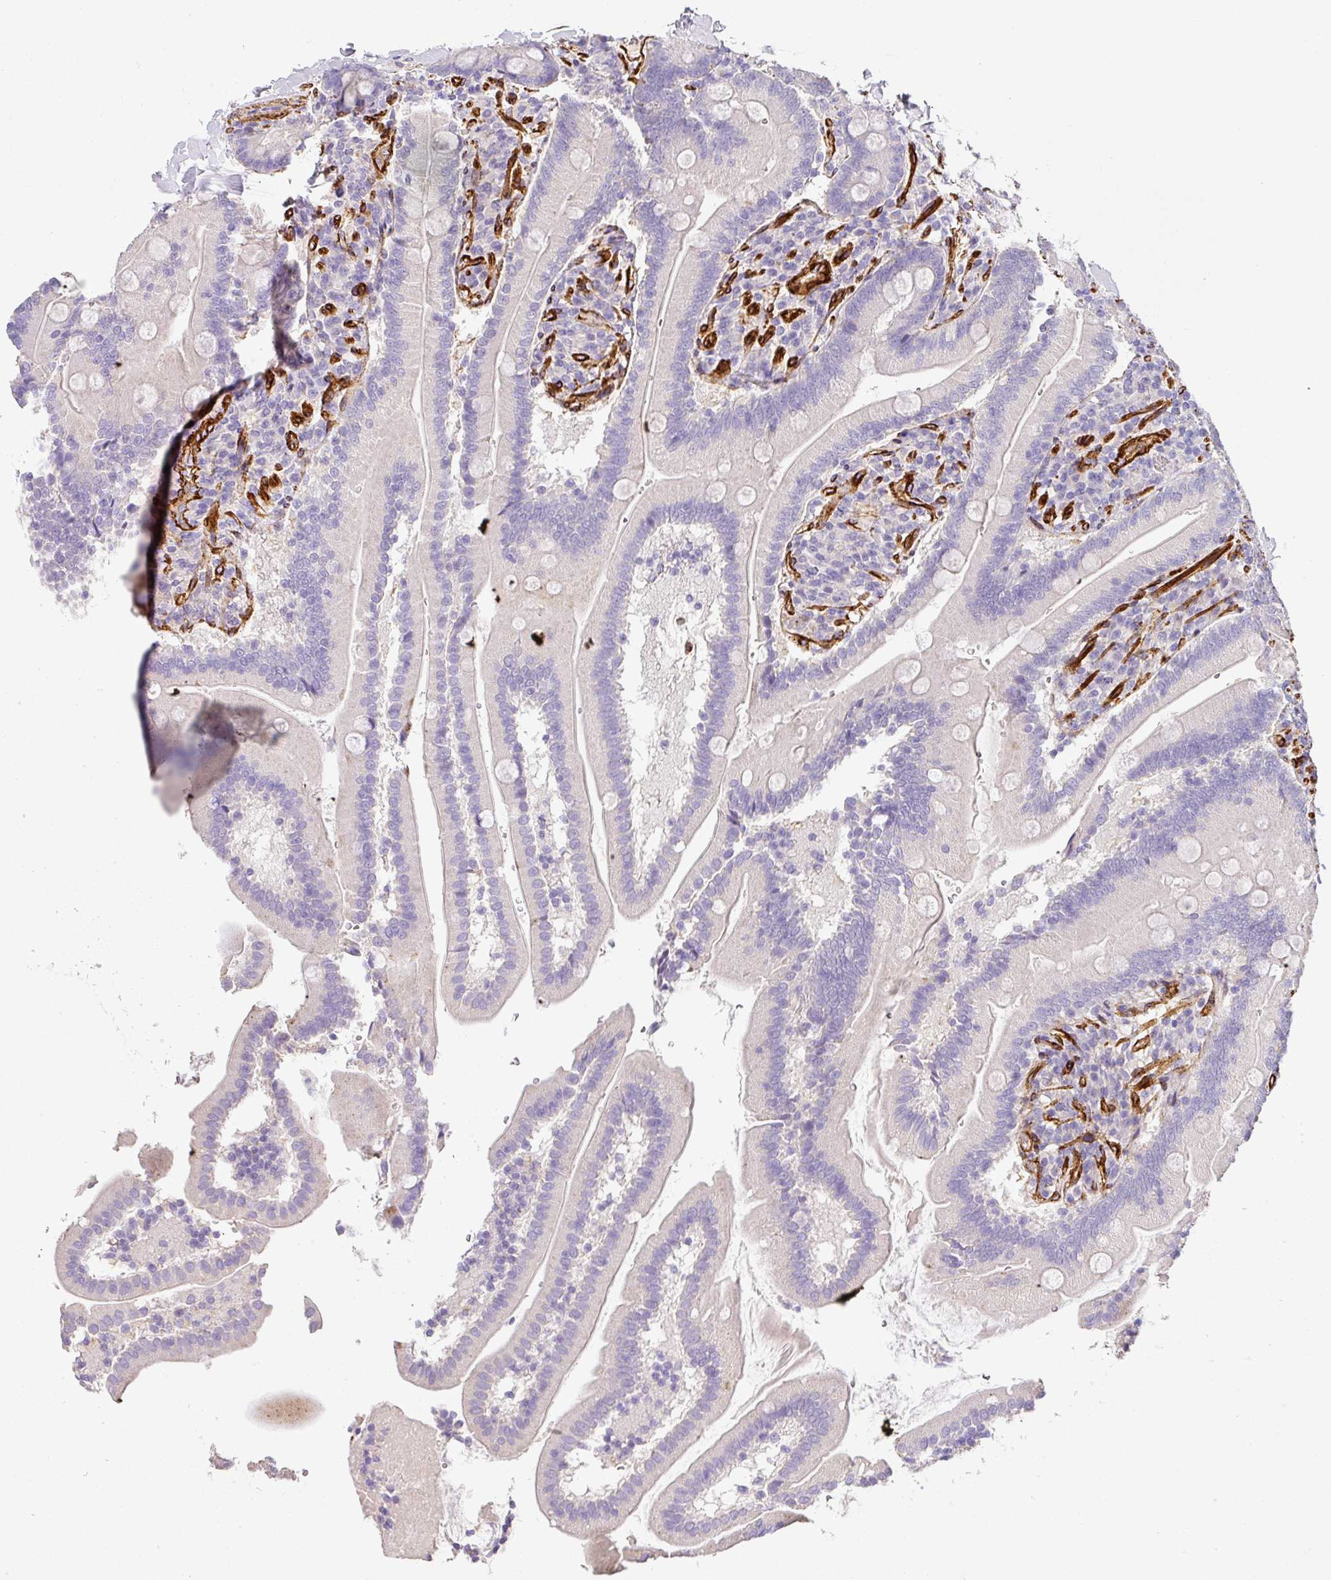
{"staining": {"intensity": "negative", "quantity": "none", "location": "none"}, "tissue": "duodenum", "cell_type": "Glandular cells", "image_type": "normal", "snomed": [{"axis": "morphology", "description": "Normal tissue, NOS"}, {"axis": "topography", "description": "Duodenum"}], "caption": "DAB immunohistochemical staining of benign duodenum reveals no significant positivity in glandular cells.", "gene": "SLC25A17", "patient": {"sex": "female", "age": 67}}